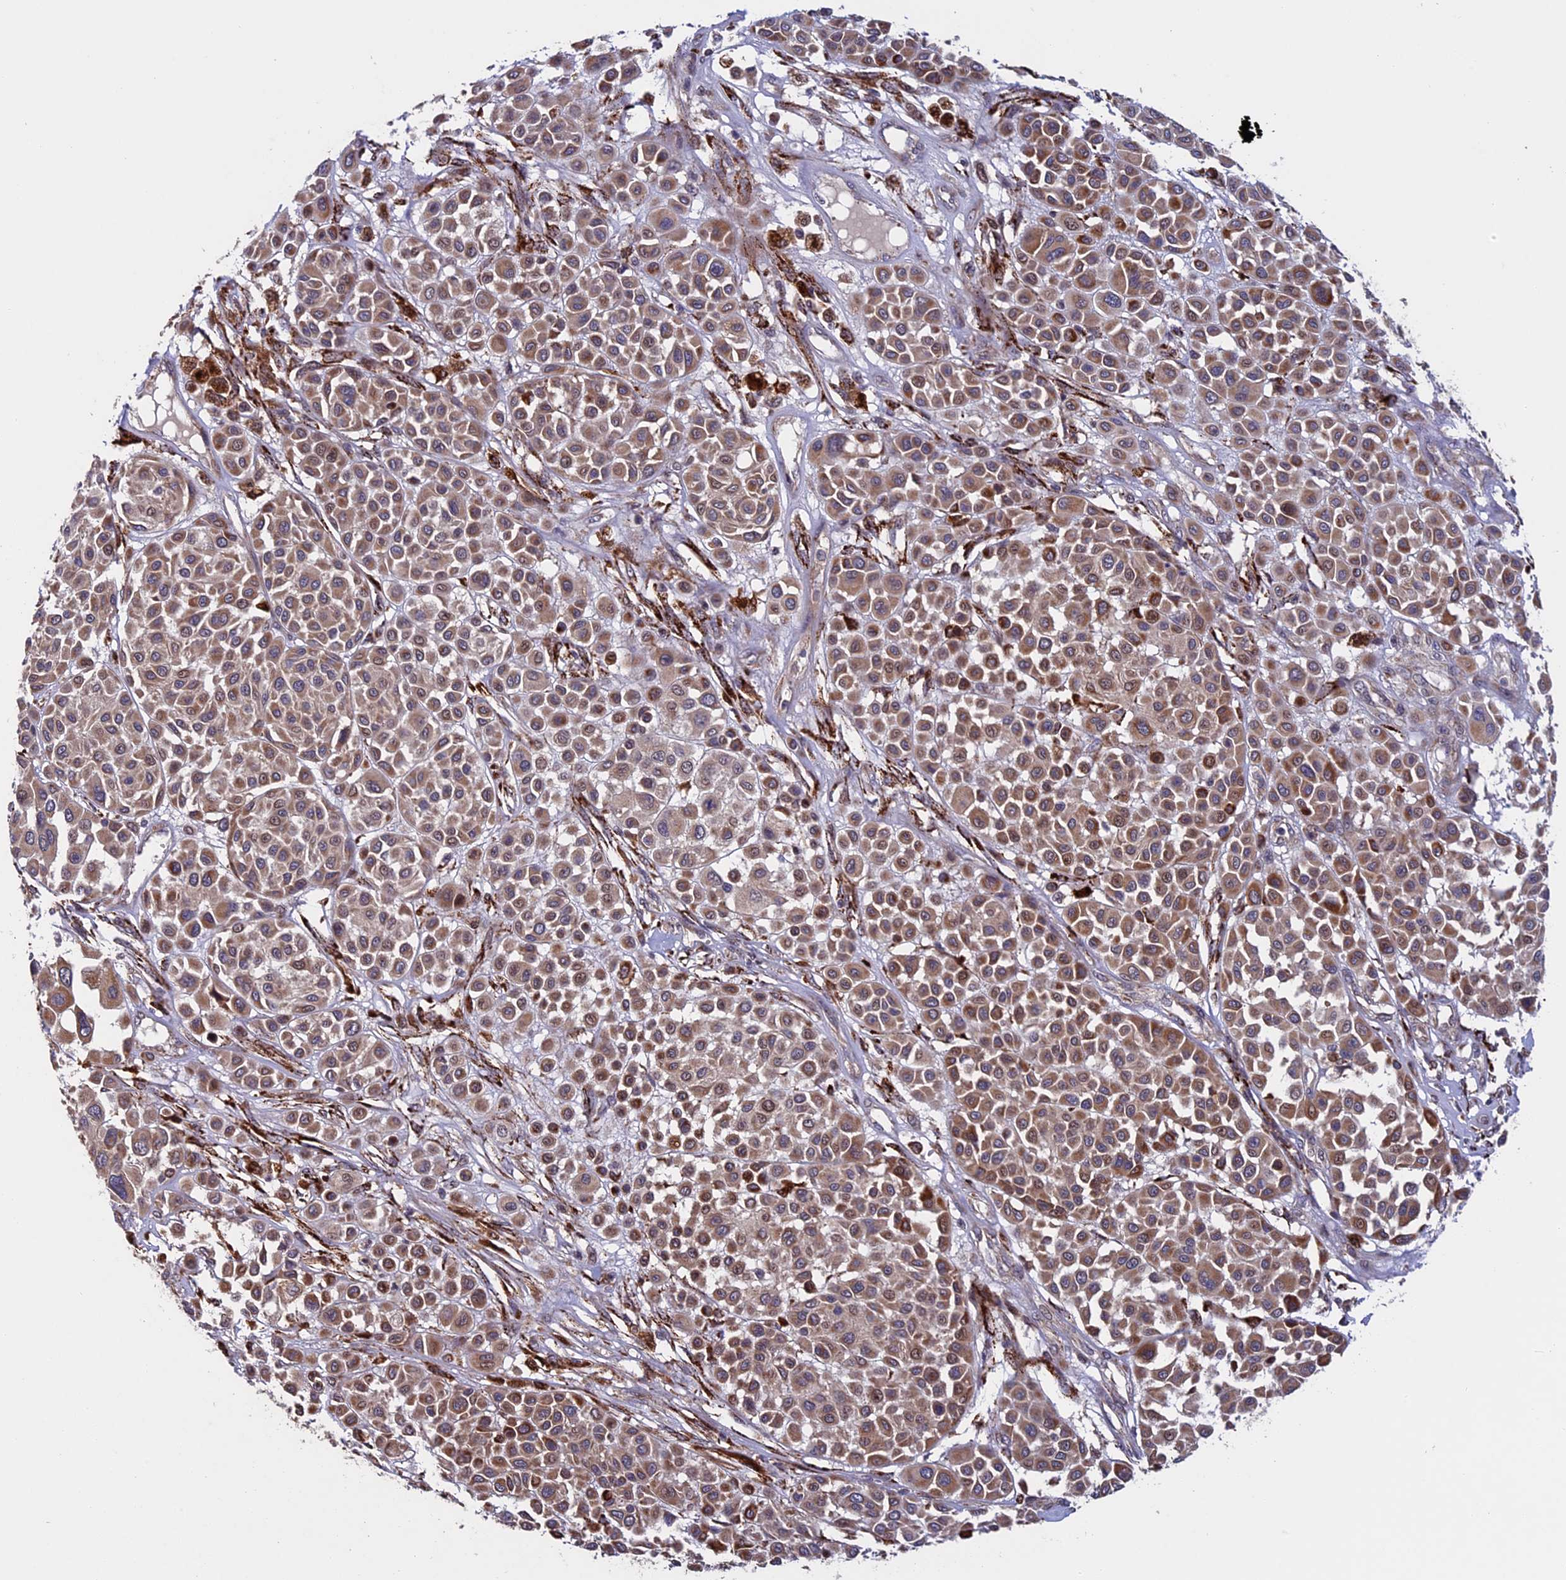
{"staining": {"intensity": "moderate", "quantity": ">75%", "location": "cytoplasmic/membranous"}, "tissue": "melanoma", "cell_type": "Tumor cells", "image_type": "cancer", "snomed": [{"axis": "morphology", "description": "Malignant melanoma, Metastatic site"}, {"axis": "topography", "description": "Soft tissue"}], "caption": "Brown immunohistochemical staining in human malignant melanoma (metastatic site) shows moderate cytoplasmic/membranous expression in approximately >75% of tumor cells. The protein of interest is shown in brown color, while the nuclei are stained blue.", "gene": "RNF17", "patient": {"sex": "male", "age": 41}}